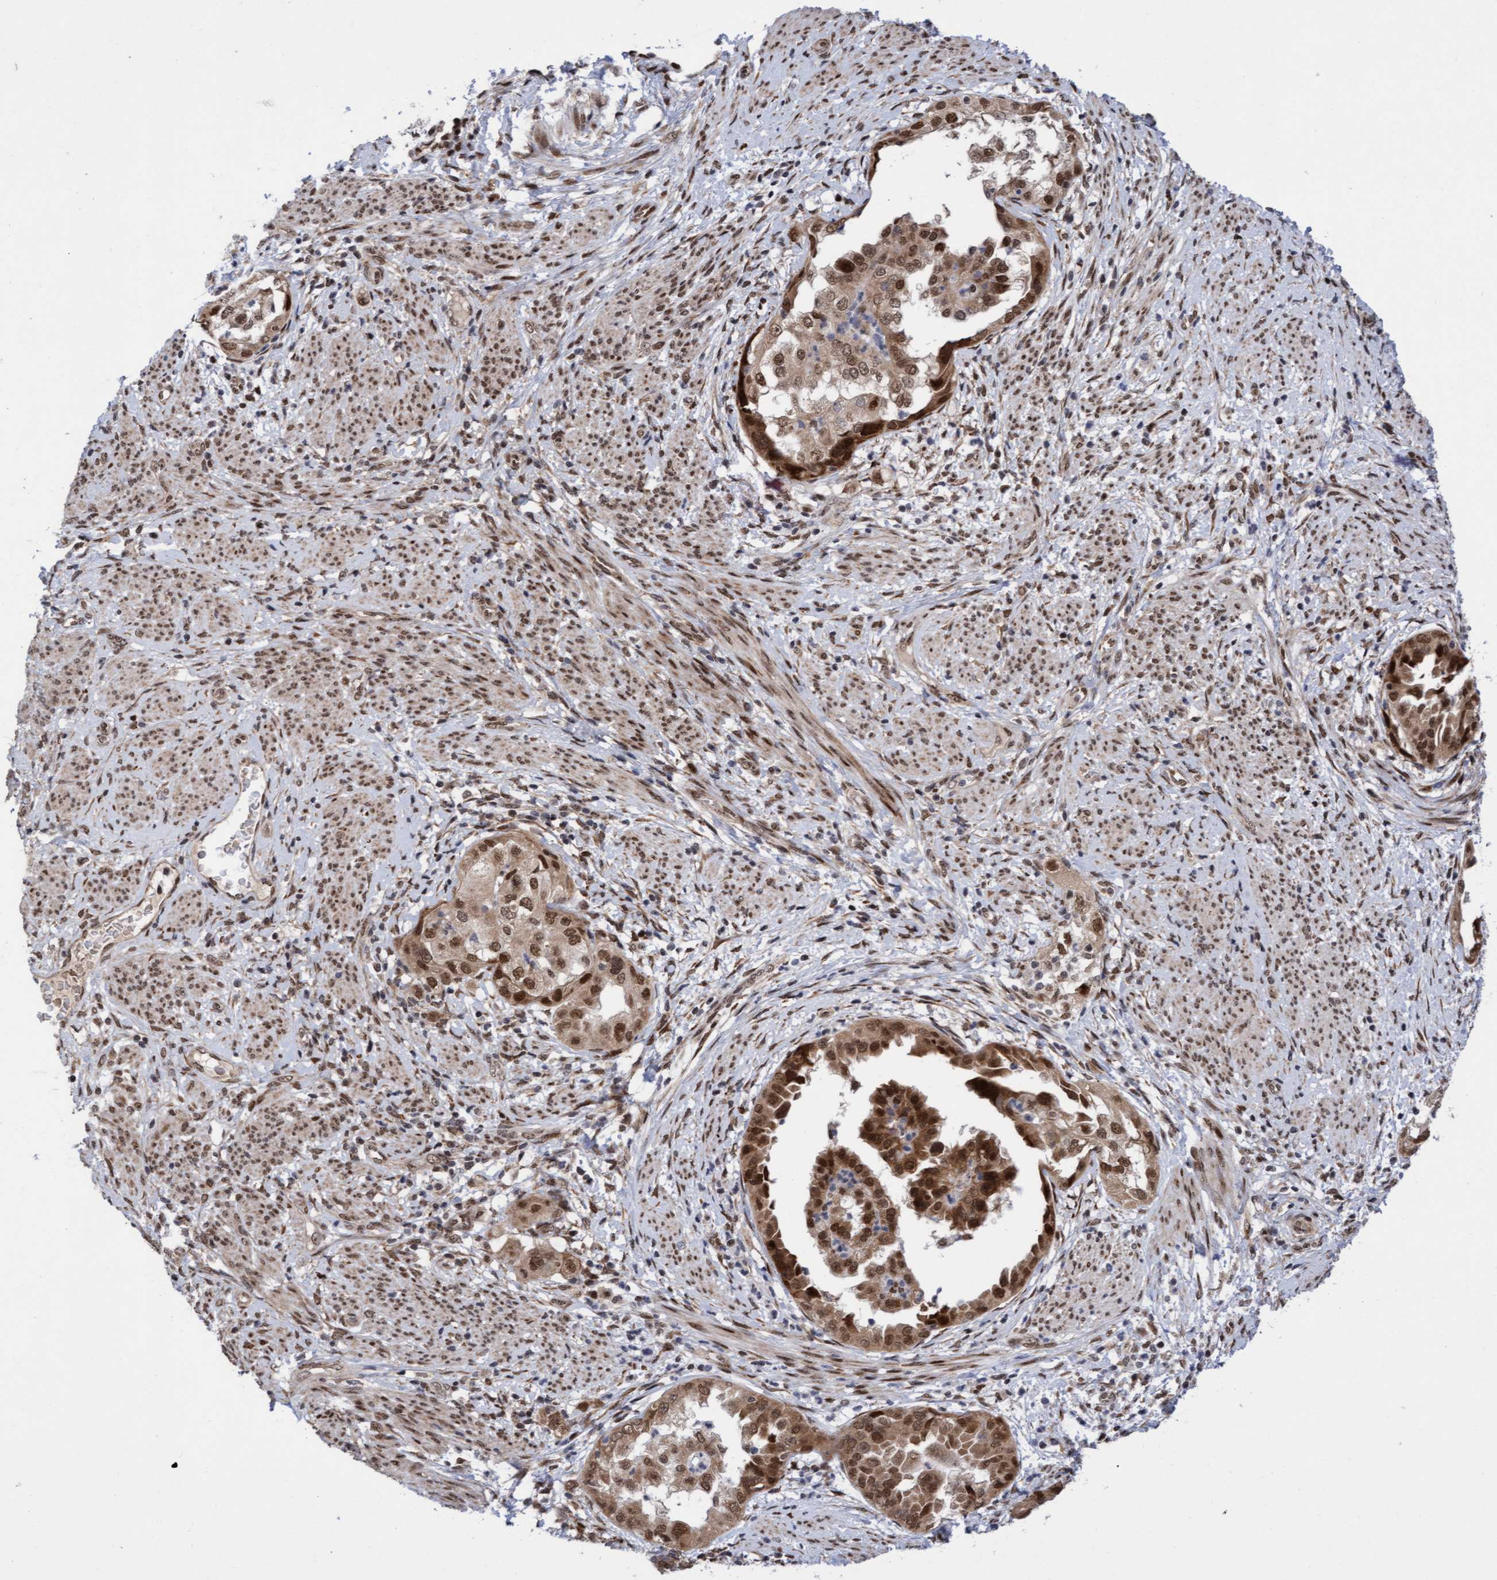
{"staining": {"intensity": "strong", "quantity": ">75%", "location": "cytoplasmic/membranous,nuclear"}, "tissue": "endometrial cancer", "cell_type": "Tumor cells", "image_type": "cancer", "snomed": [{"axis": "morphology", "description": "Adenocarcinoma, NOS"}, {"axis": "topography", "description": "Endometrium"}], "caption": "An image of adenocarcinoma (endometrial) stained for a protein shows strong cytoplasmic/membranous and nuclear brown staining in tumor cells.", "gene": "TANC2", "patient": {"sex": "female", "age": 85}}